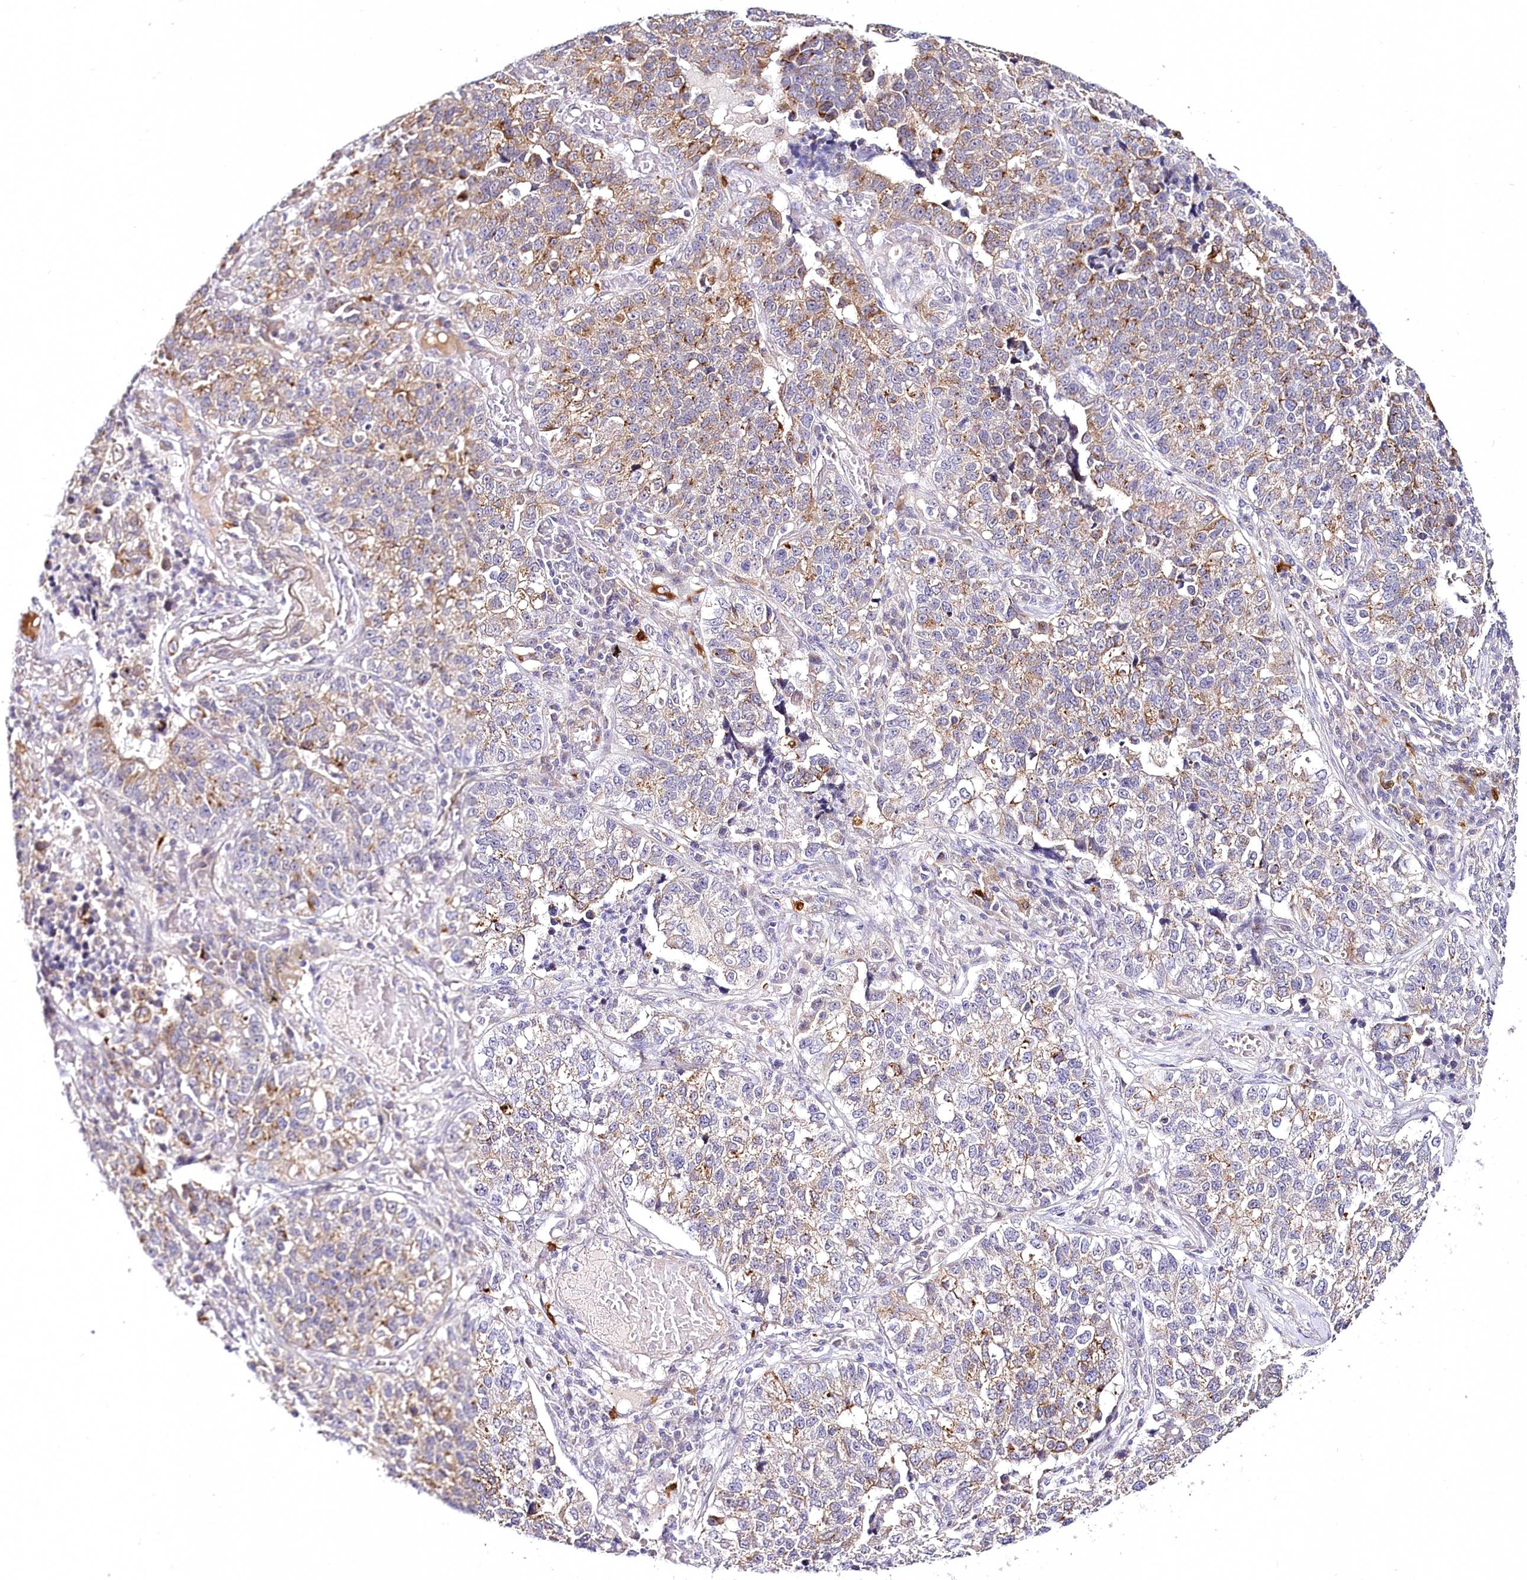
{"staining": {"intensity": "moderate", "quantity": "<25%", "location": "cytoplasmic/membranous"}, "tissue": "lung cancer", "cell_type": "Tumor cells", "image_type": "cancer", "snomed": [{"axis": "morphology", "description": "Adenocarcinoma, NOS"}, {"axis": "topography", "description": "Lung"}], "caption": "This photomicrograph demonstrates adenocarcinoma (lung) stained with immunohistochemistry (IHC) to label a protein in brown. The cytoplasmic/membranous of tumor cells show moderate positivity for the protein. Nuclei are counter-stained blue.", "gene": "VWA5A", "patient": {"sex": "male", "age": 49}}